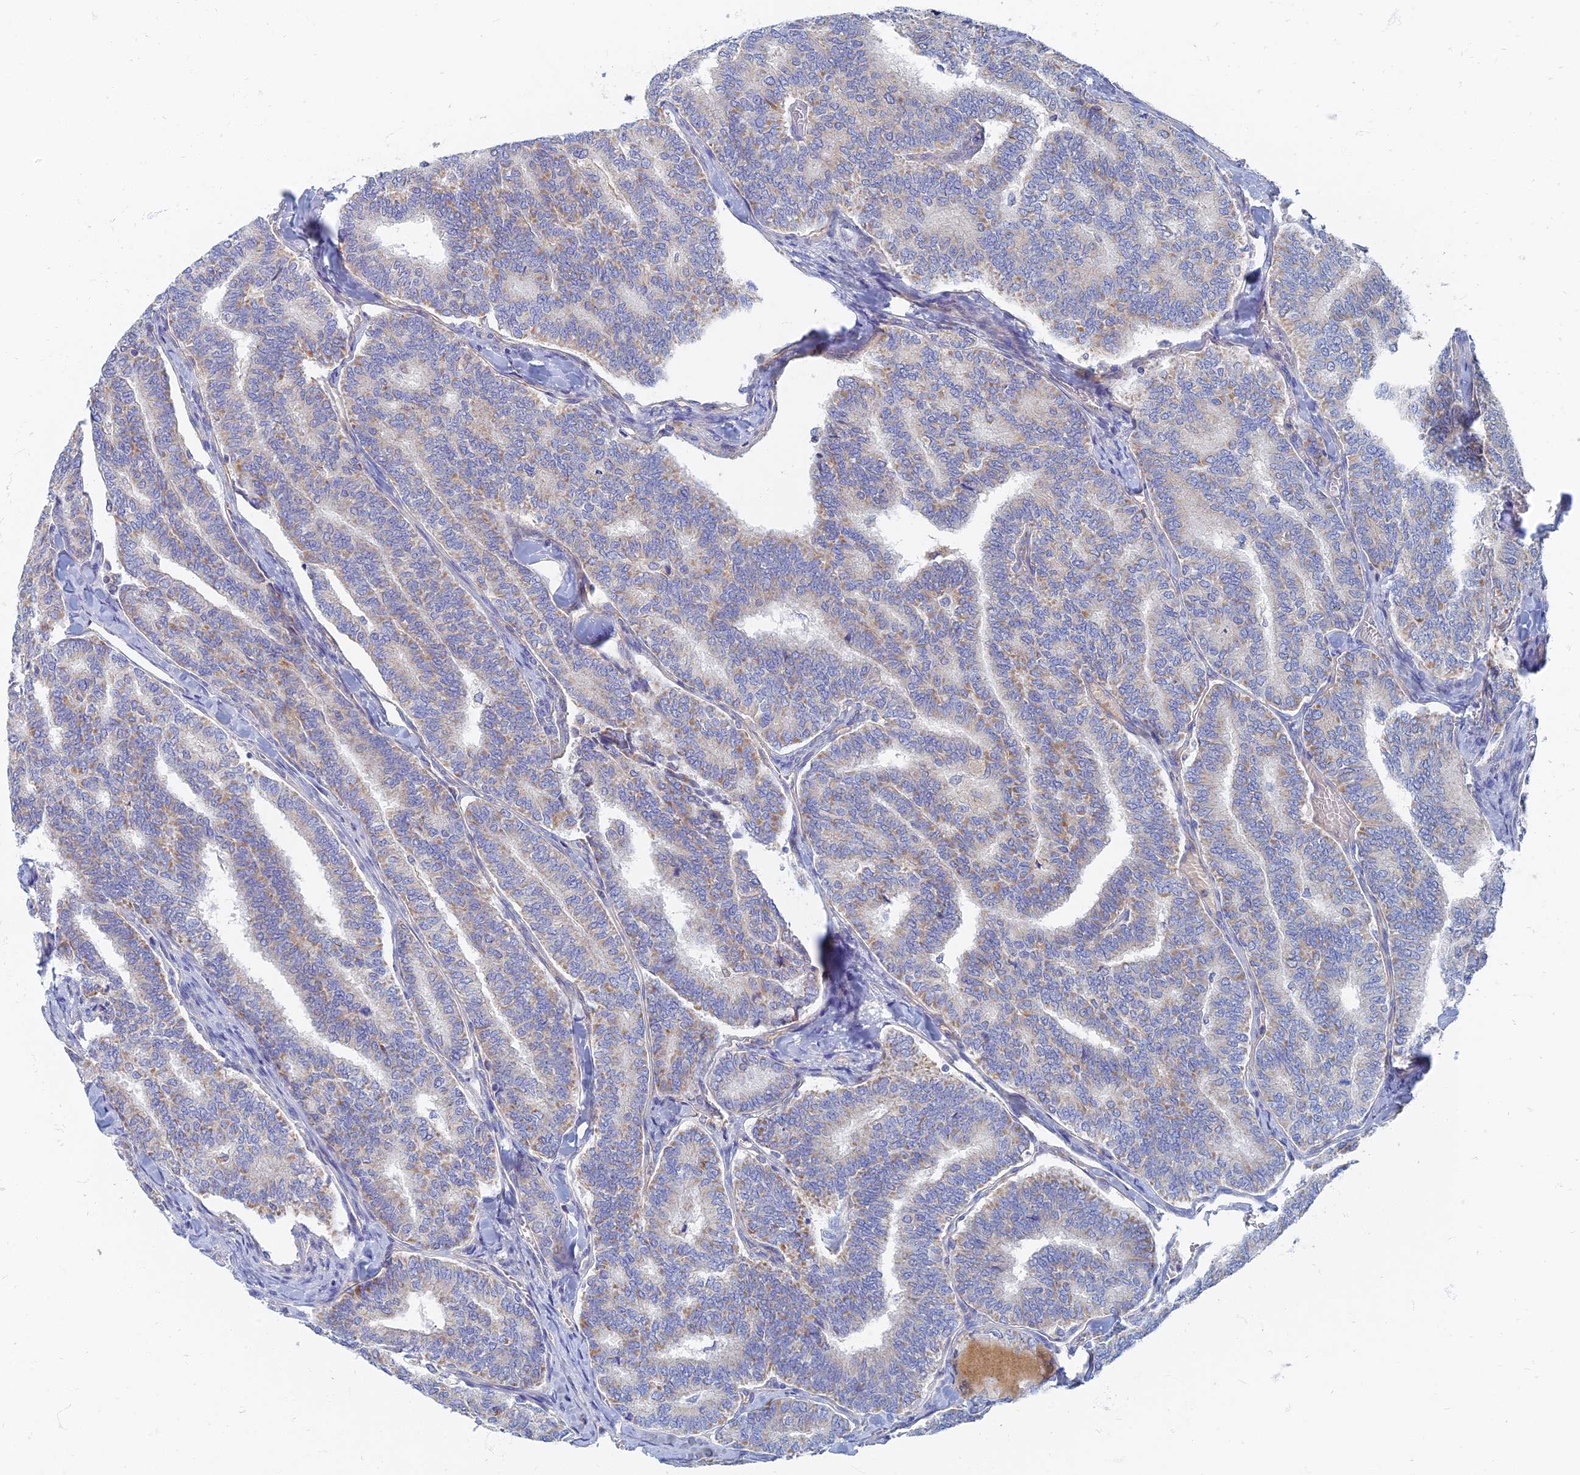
{"staining": {"intensity": "weak", "quantity": "25%-75%", "location": "cytoplasmic/membranous"}, "tissue": "thyroid cancer", "cell_type": "Tumor cells", "image_type": "cancer", "snomed": [{"axis": "morphology", "description": "Papillary adenocarcinoma, NOS"}, {"axis": "topography", "description": "Thyroid gland"}], "caption": "A brown stain highlights weak cytoplasmic/membranous positivity of a protein in human thyroid cancer (papillary adenocarcinoma) tumor cells. The staining is performed using DAB (3,3'-diaminobenzidine) brown chromogen to label protein expression. The nuclei are counter-stained blue using hematoxylin.", "gene": "TMEM44", "patient": {"sex": "female", "age": 35}}